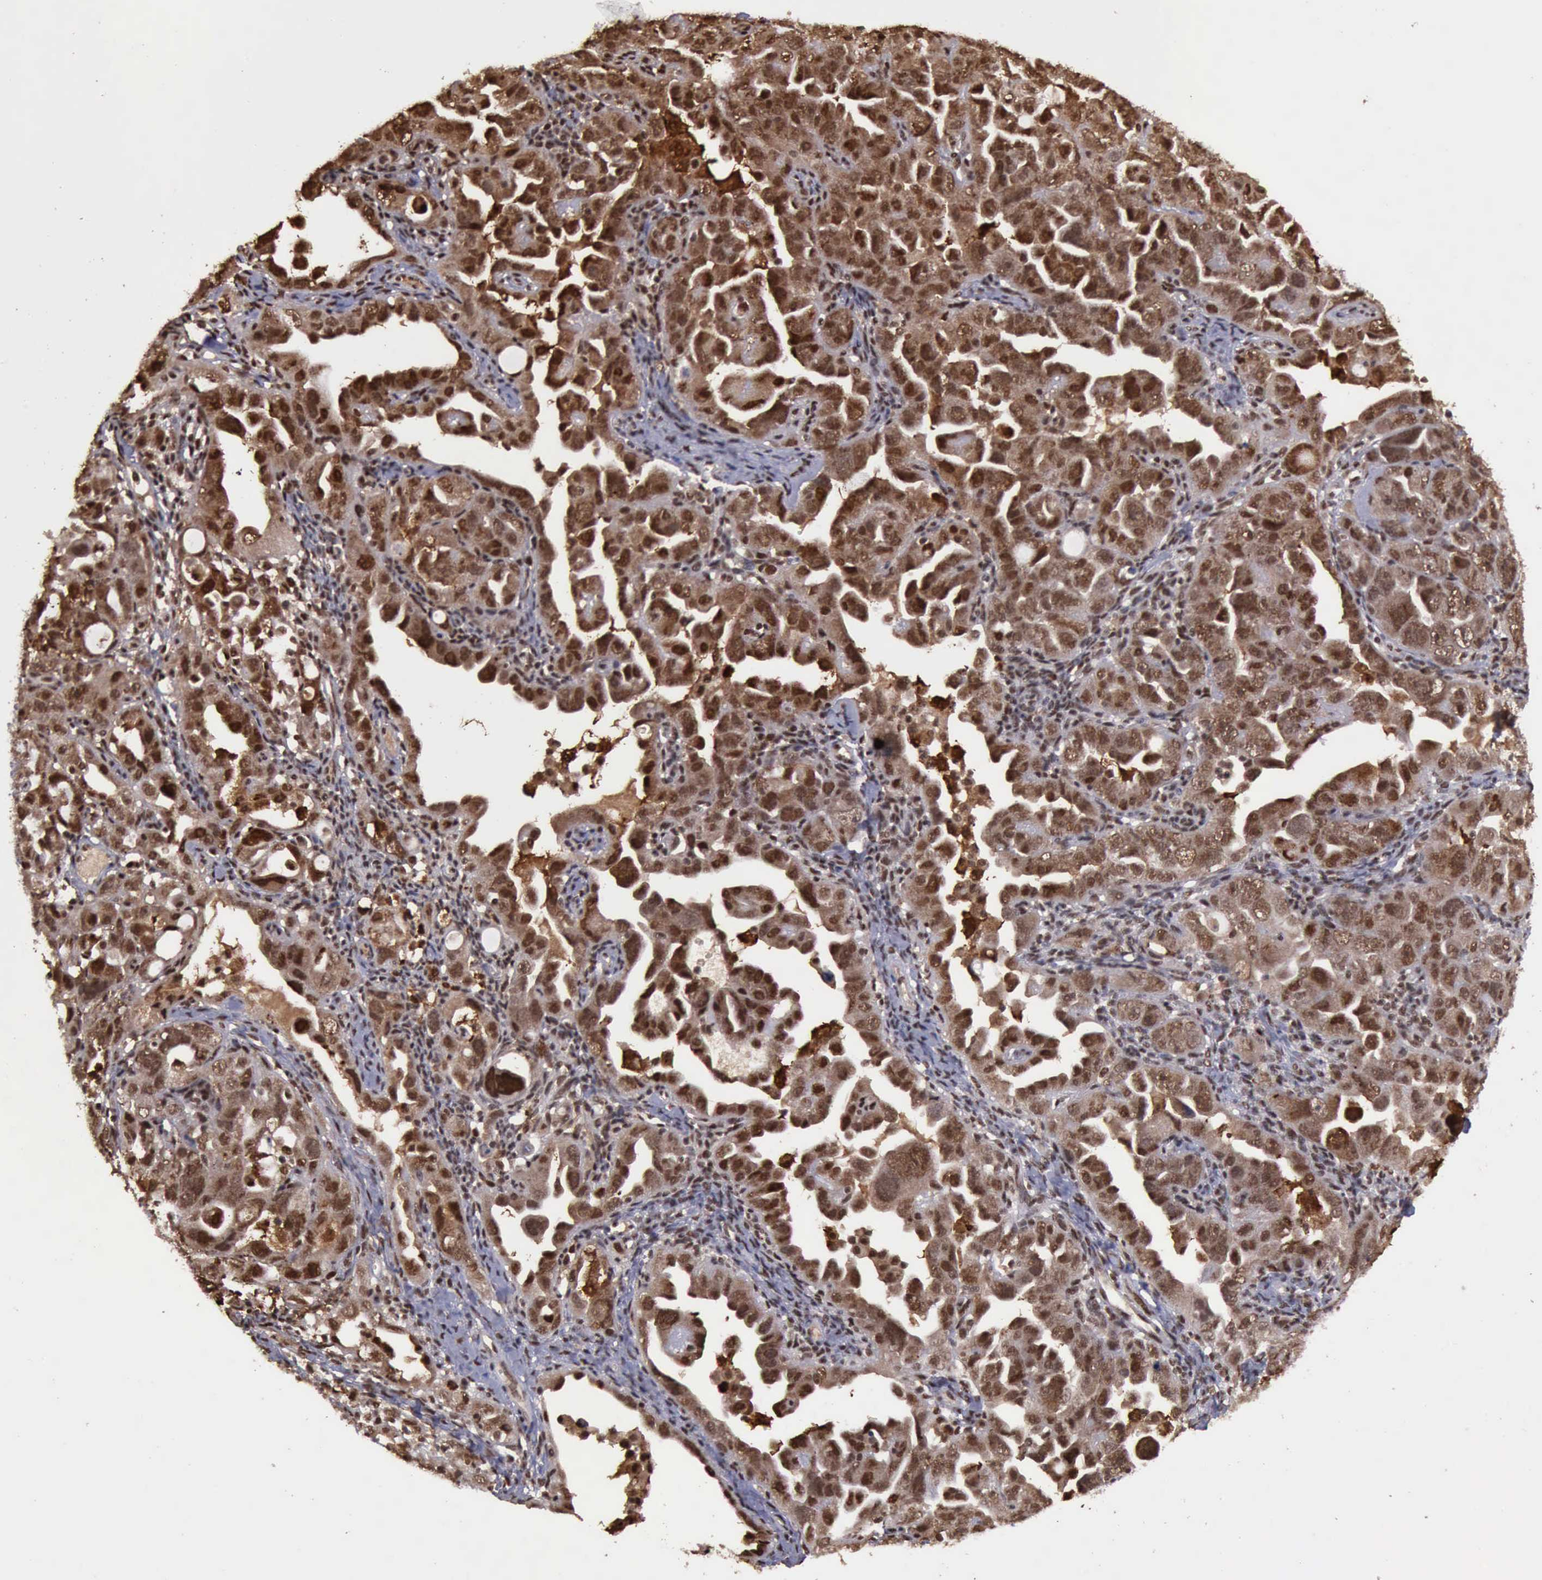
{"staining": {"intensity": "strong", "quantity": ">75%", "location": "cytoplasmic/membranous,nuclear"}, "tissue": "ovarian cancer", "cell_type": "Tumor cells", "image_type": "cancer", "snomed": [{"axis": "morphology", "description": "Cystadenocarcinoma, serous, NOS"}, {"axis": "topography", "description": "Ovary"}], "caption": "This photomicrograph demonstrates ovarian serous cystadenocarcinoma stained with immunohistochemistry to label a protein in brown. The cytoplasmic/membranous and nuclear of tumor cells show strong positivity for the protein. Nuclei are counter-stained blue.", "gene": "TRMT2A", "patient": {"sex": "female", "age": 66}}